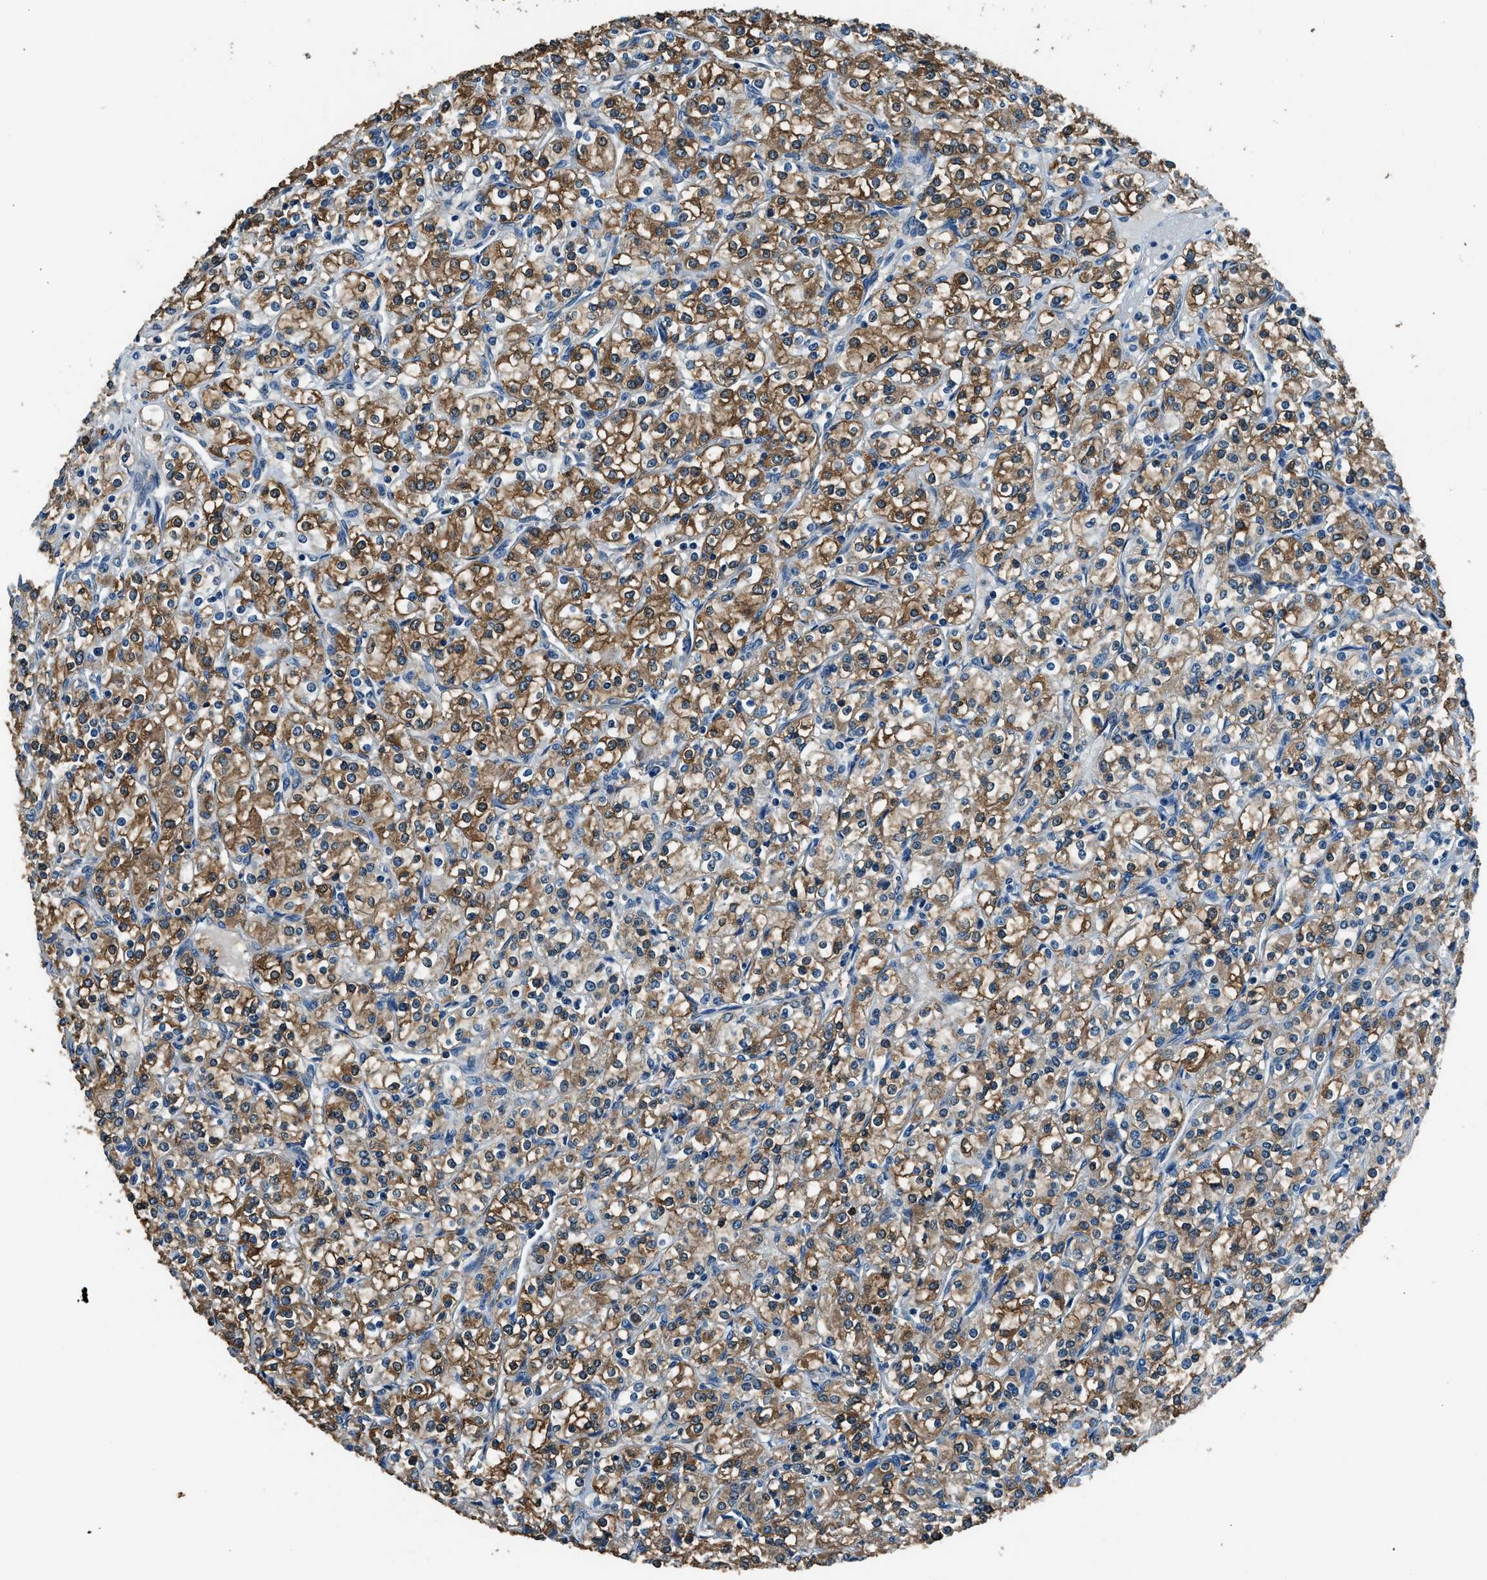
{"staining": {"intensity": "moderate", "quantity": ">75%", "location": "cytoplasmic/membranous"}, "tissue": "renal cancer", "cell_type": "Tumor cells", "image_type": "cancer", "snomed": [{"axis": "morphology", "description": "Adenocarcinoma, NOS"}, {"axis": "topography", "description": "Kidney"}], "caption": "An immunohistochemistry (IHC) image of neoplastic tissue is shown. Protein staining in brown labels moderate cytoplasmic/membranous positivity in renal cancer (adenocarcinoma) within tumor cells. (DAB (3,3'-diaminobenzidine) IHC with brightfield microscopy, high magnification).", "gene": "ARFGAP2", "patient": {"sex": "male", "age": 77}}